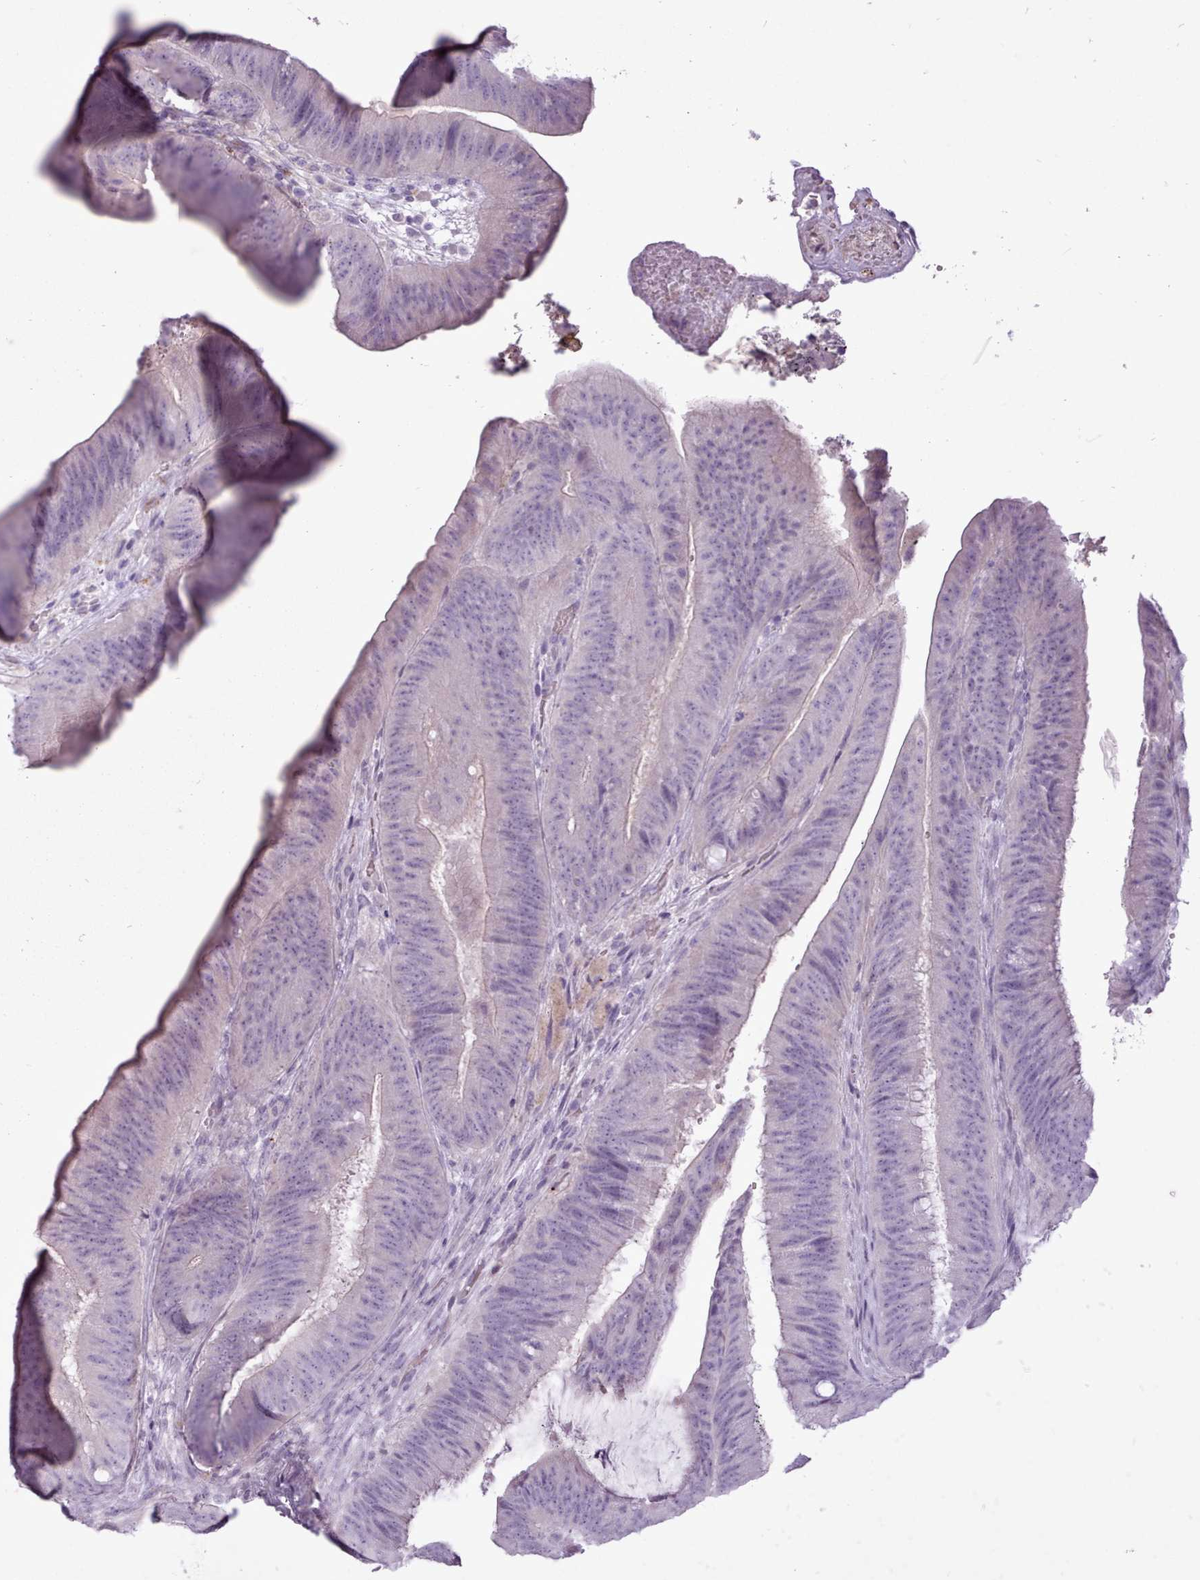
{"staining": {"intensity": "negative", "quantity": "none", "location": "none"}, "tissue": "colorectal cancer", "cell_type": "Tumor cells", "image_type": "cancer", "snomed": [{"axis": "morphology", "description": "Adenocarcinoma, NOS"}, {"axis": "topography", "description": "Colon"}], "caption": "IHC of colorectal cancer (adenocarcinoma) demonstrates no expression in tumor cells. (IHC, brightfield microscopy, high magnification).", "gene": "ATRAID", "patient": {"sex": "female", "age": 43}}